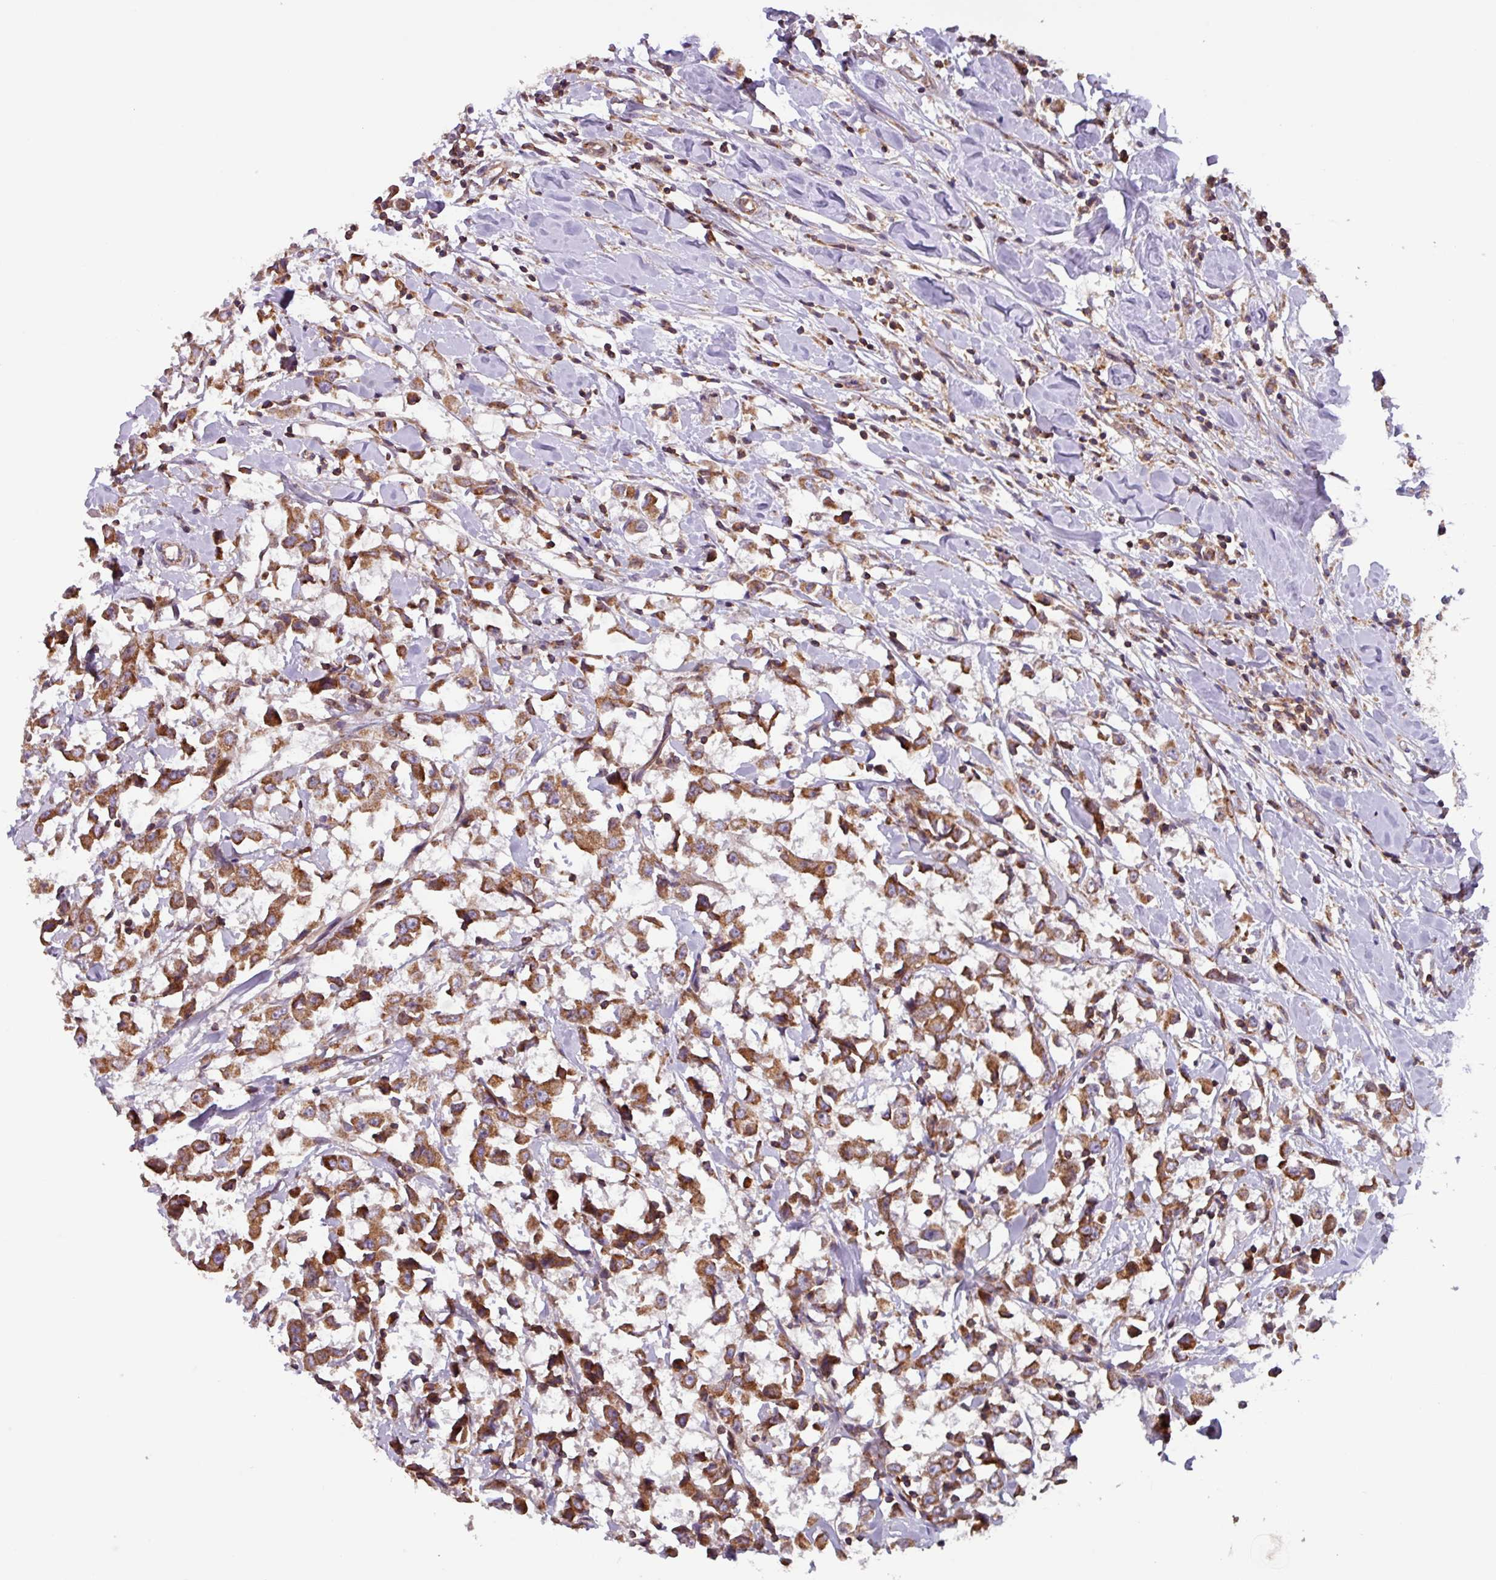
{"staining": {"intensity": "strong", "quantity": ">75%", "location": "cytoplasmic/membranous"}, "tissue": "breast cancer", "cell_type": "Tumor cells", "image_type": "cancer", "snomed": [{"axis": "morphology", "description": "Duct carcinoma"}, {"axis": "topography", "description": "Breast"}], "caption": "A brown stain labels strong cytoplasmic/membranous expression of a protein in human breast cancer (infiltrating ductal carcinoma) tumor cells. (DAB IHC, brown staining for protein, blue staining for nuclei).", "gene": "PLEKHD1", "patient": {"sex": "female", "age": 61}}